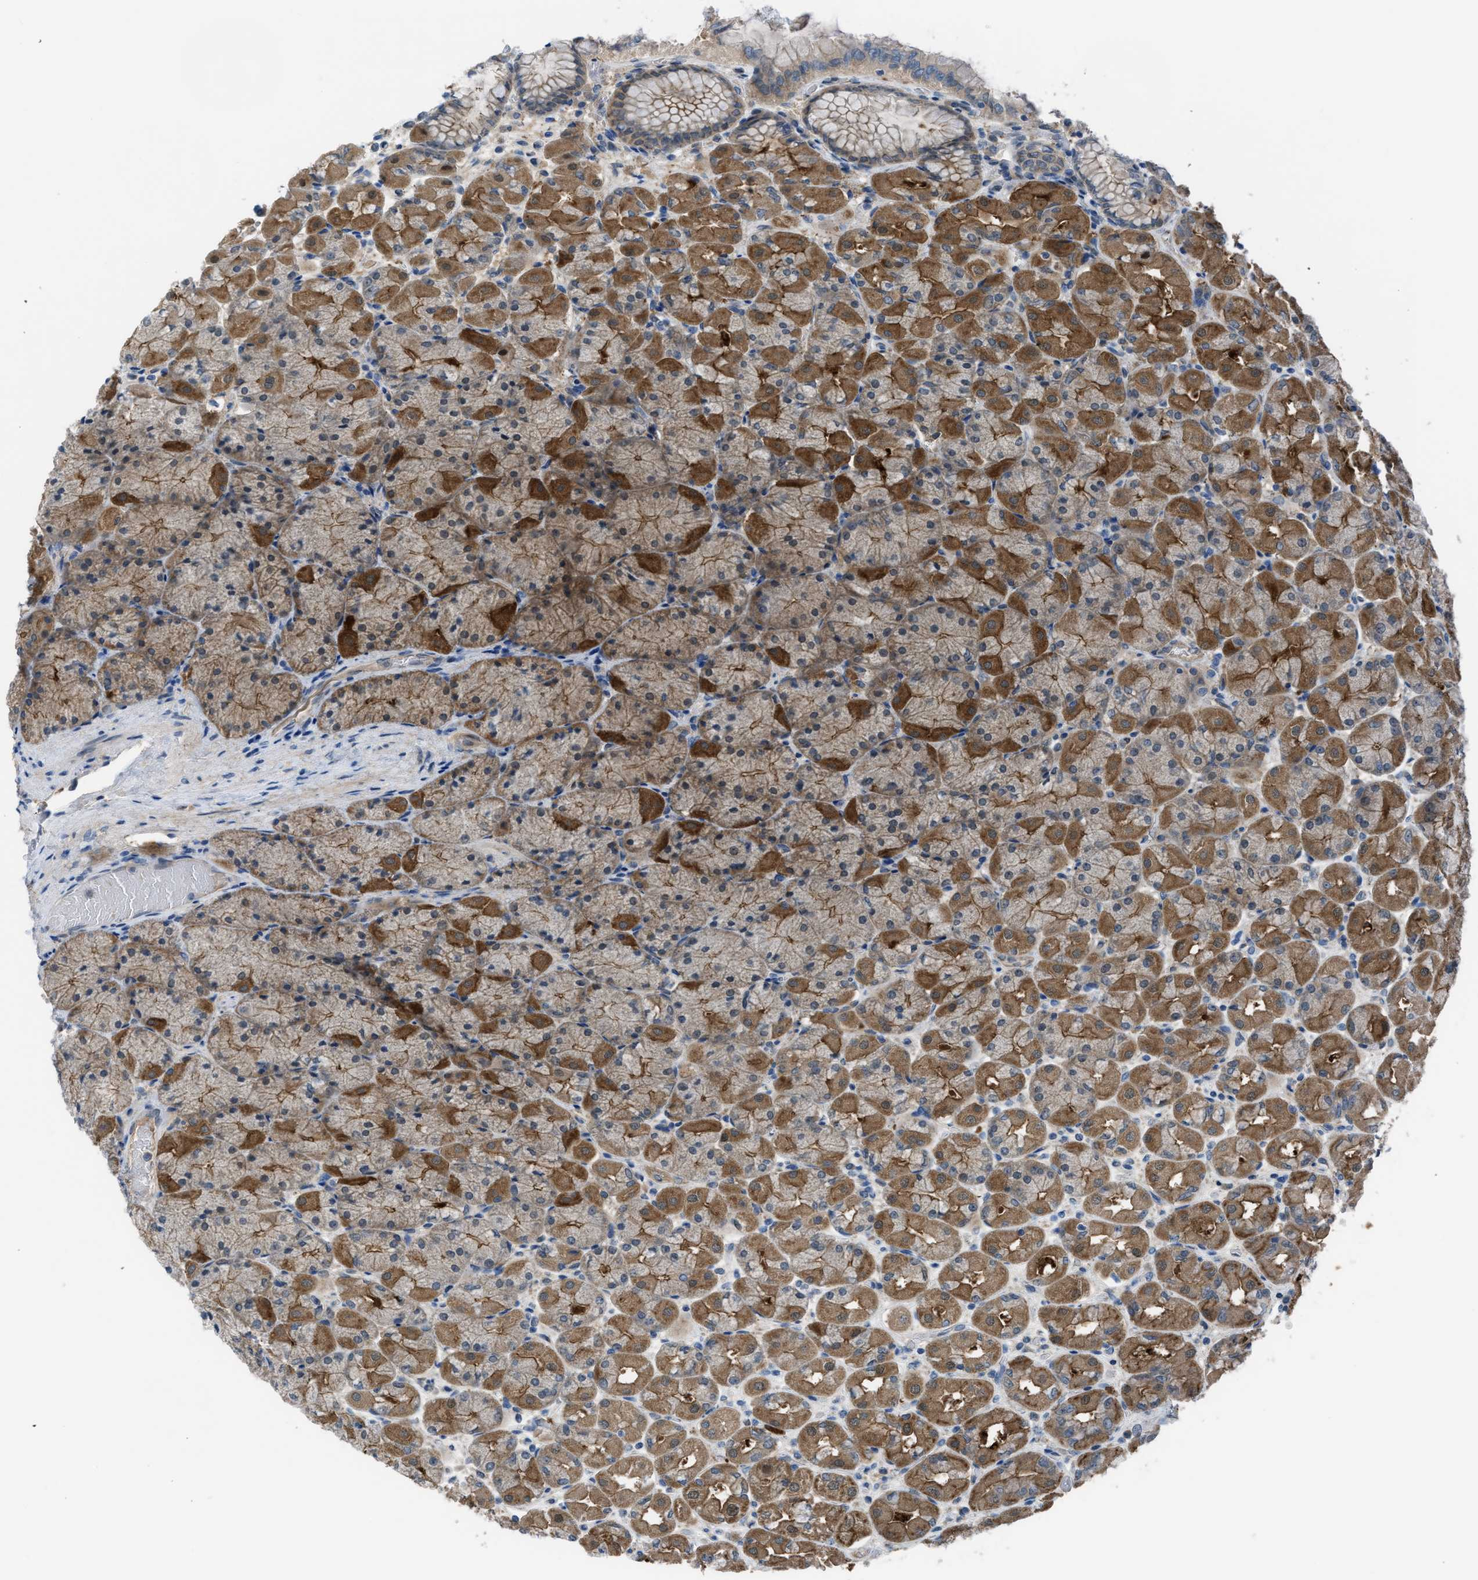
{"staining": {"intensity": "moderate", "quantity": ">75%", "location": "cytoplasmic/membranous"}, "tissue": "stomach", "cell_type": "Glandular cells", "image_type": "normal", "snomed": [{"axis": "morphology", "description": "Normal tissue, NOS"}, {"axis": "topography", "description": "Stomach, upper"}], "caption": "Immunohistochemical staining of benign stomach displays >75% levels of moderate cytoplasmic/membranous protein expression in approximately >75% of glandular cells. (DAB (3,3'-diaminobenzidine) IHC with brightfield microscopy, high magnification).", "gene": "BAZ2B", "patient": {"sex": "female", "age": 56}}